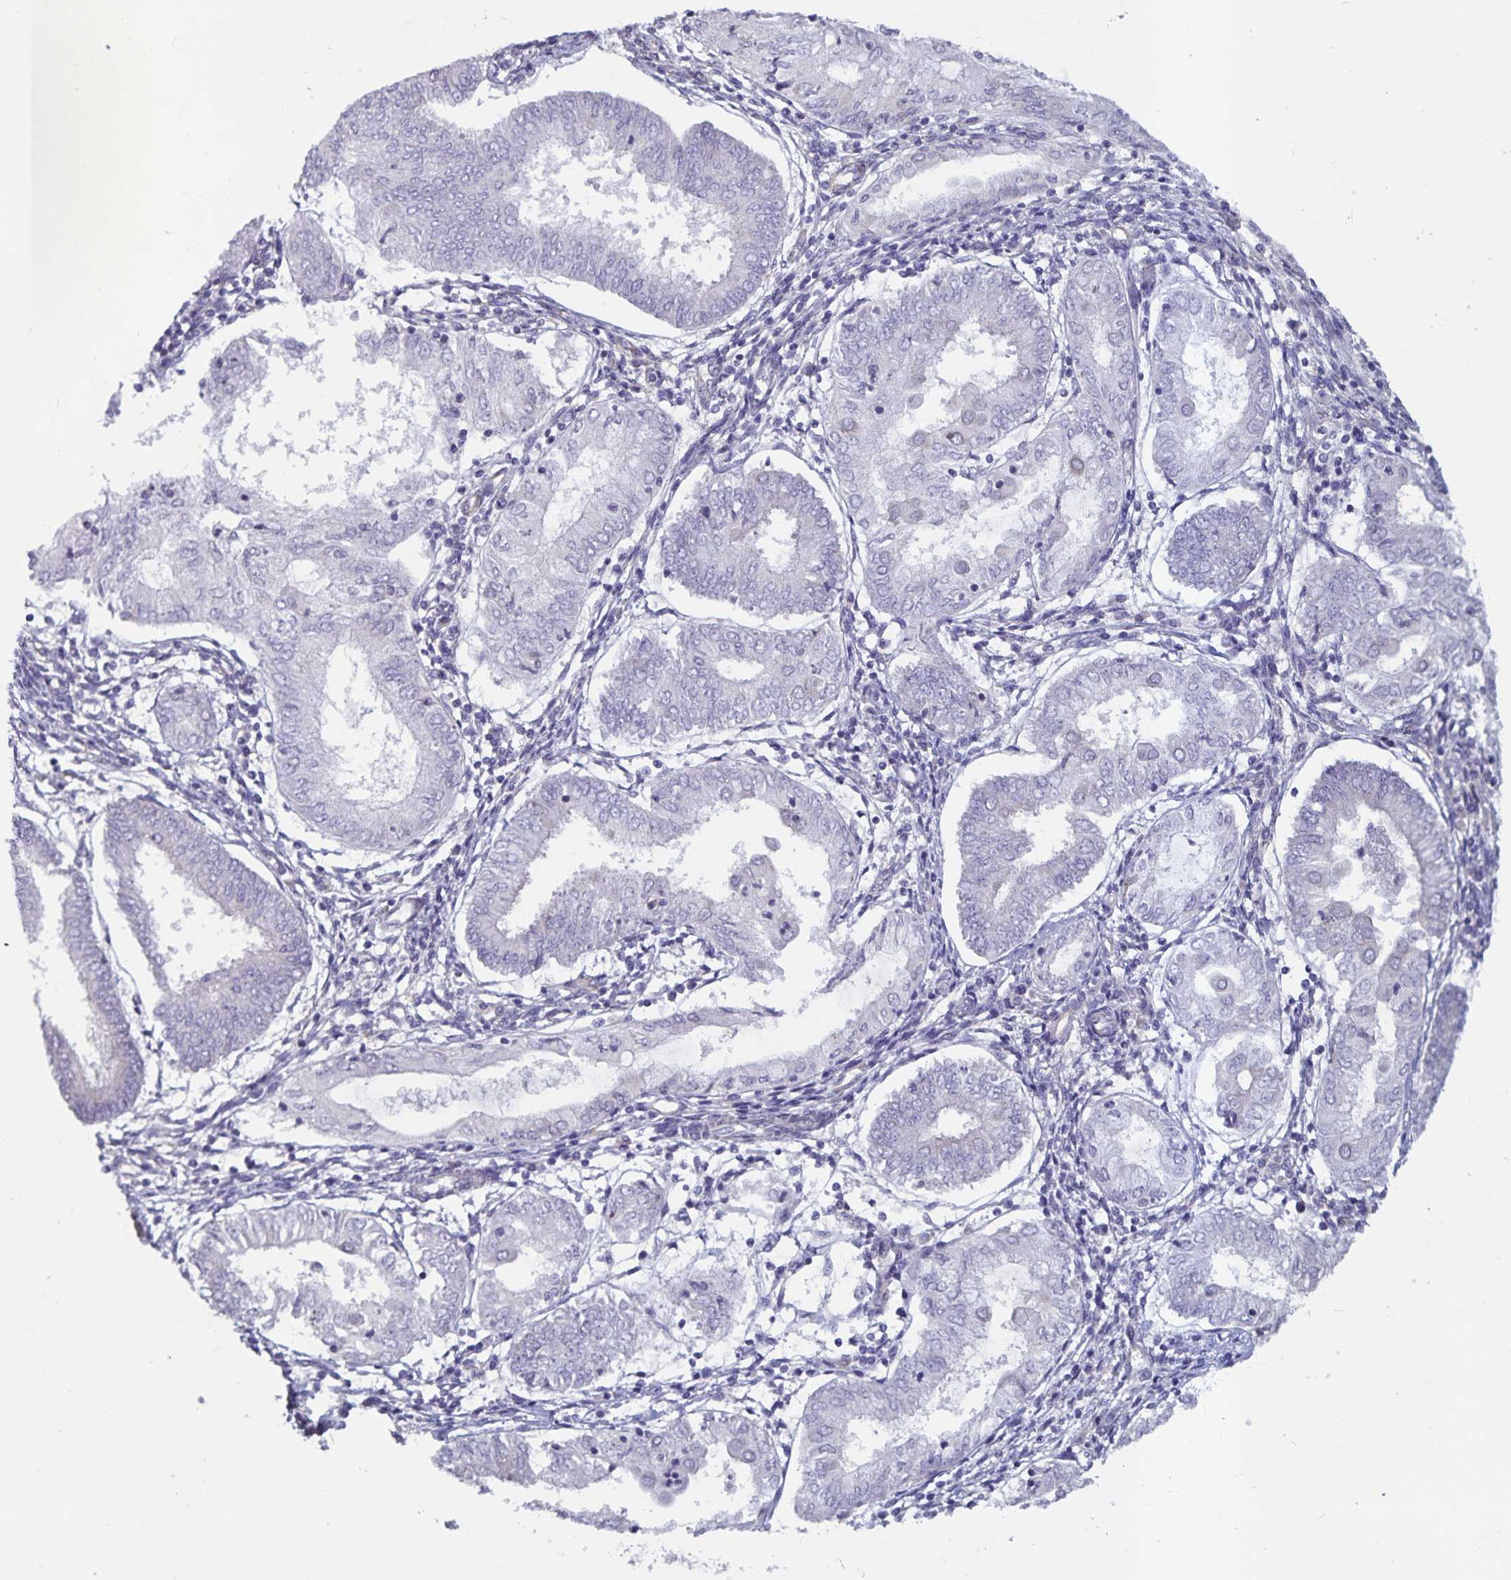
{"staining": {"intensity": "moderate", "quantity": "<25%", "location": "cytoplasmic/membranous"}, "tissue": "endometrial cancer", "cell_type": "Tumor cells", "image_type": "cancer", "snomed": [{"axis": "morphology", "description": "Adenocarcinoma, NOS"}, {"axis": "topography", "description": "Endometrium"}], "caption": "A high-resolution histopathology image shows immunohistochemistry staining of endometrial cancer (adenocarcinoma), which shows moderate cytoplasmic/membranous expression in approximately <25% of tumor cells. Nuclei are stained in blue.", "gene": "FAM120A", "patient": {"sex": "female", "age": 68}}